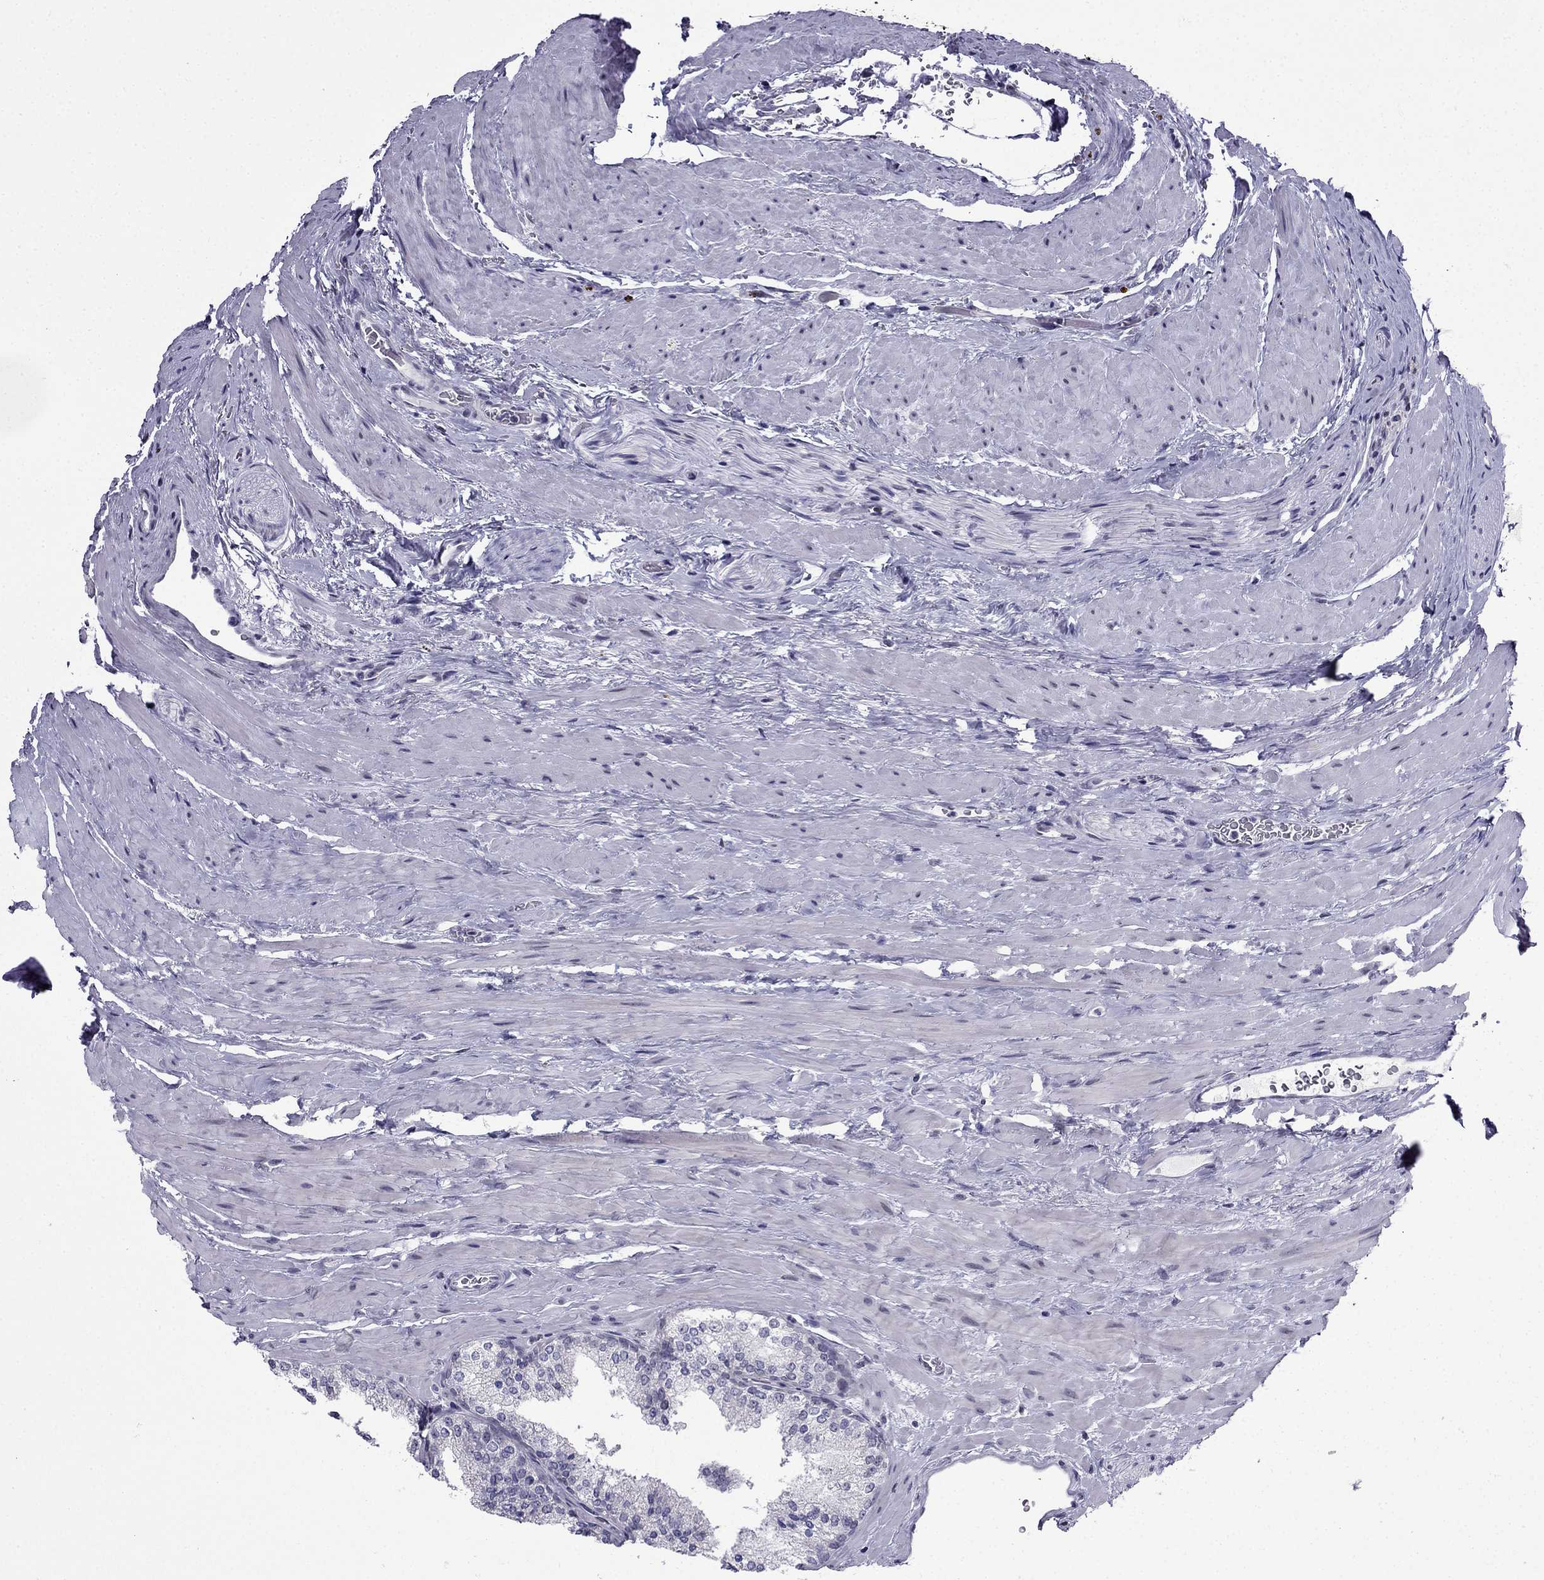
{"staining": {"intensity": "negative", "quantity": "none", "location": "none"}, "tissue": "prostate cancer", "cell_type": "Tumor cells", "image_type": "cancer", "snomed": [{"axis": "morphology", "description": "Adenocarcinoma, NOS"}, {"axis": "morphology", "description": "Adenocarcinoma, High grade"}, {"axis": "topography", "description": "Prostate"}], "caption": "DAB immunohistochemical staining of human prostate adenocarcinoma exhibits no significant staining in tumor cells.", "gene": "POM121L12", "patient": {"sex": "male", "age": 62}}